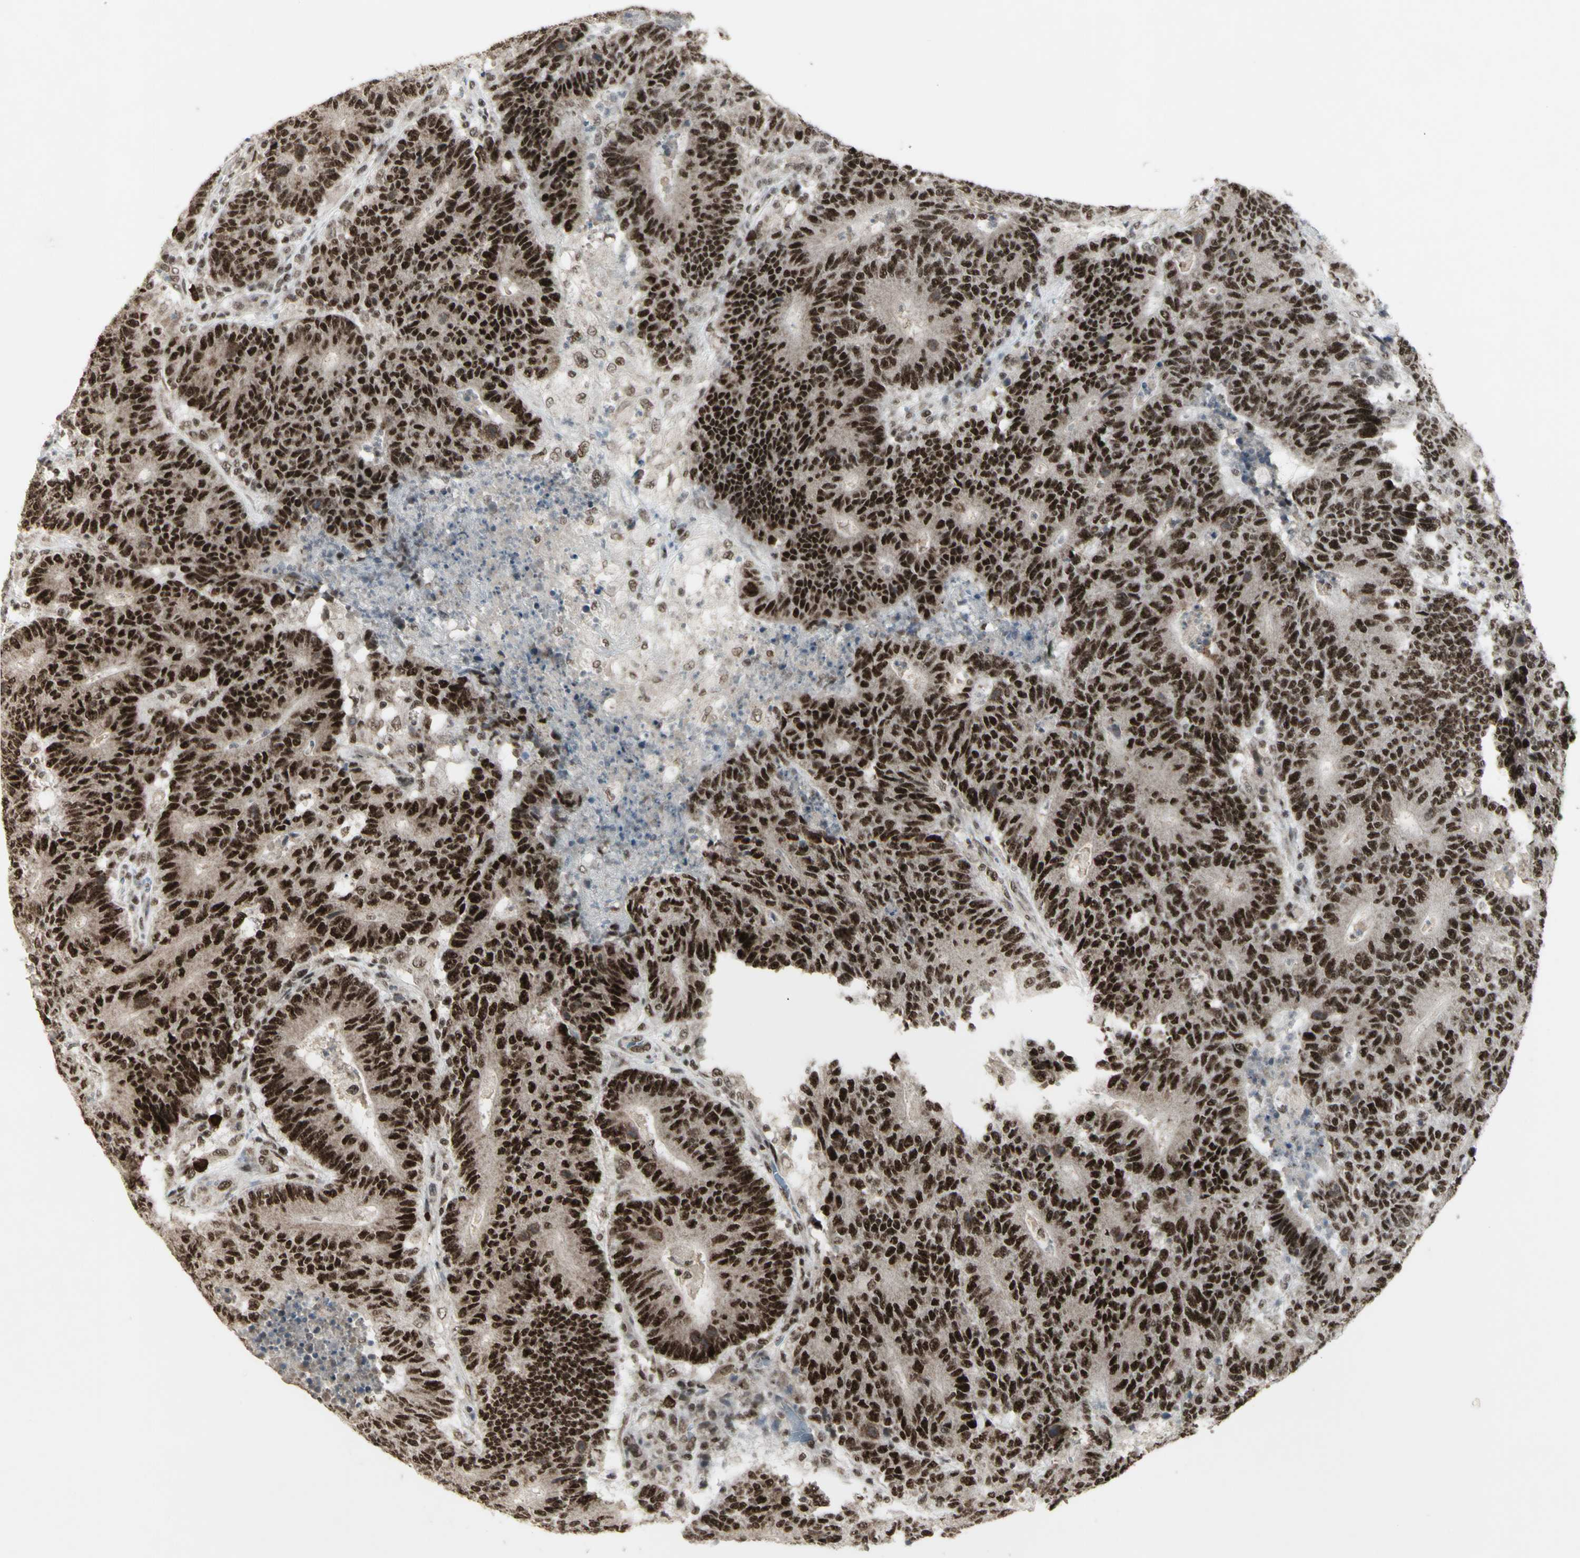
{"staining": {"intensity": "strong", "quantity": ">75%", "location": "nuclear"}, "tissue": "colorectal cancer", "cell_type": "Tumor cells", "image_type": "cancer", "snomed": [{"axis": "morphology", "description": "Normal tissue, NOS"}, {"axis": "morphology", "description": "Adenocarcinoma, NOS"}, {"axis": "topography", "description": "Colon"}], "caption": "Human adenocarcinoma (colorectal) stained with a brown dye shows strong nuclear positive staining in approximately >75% of tumor cells.", "gene": "CCNT1", "patient": {"sex": "female", "age": 75}}